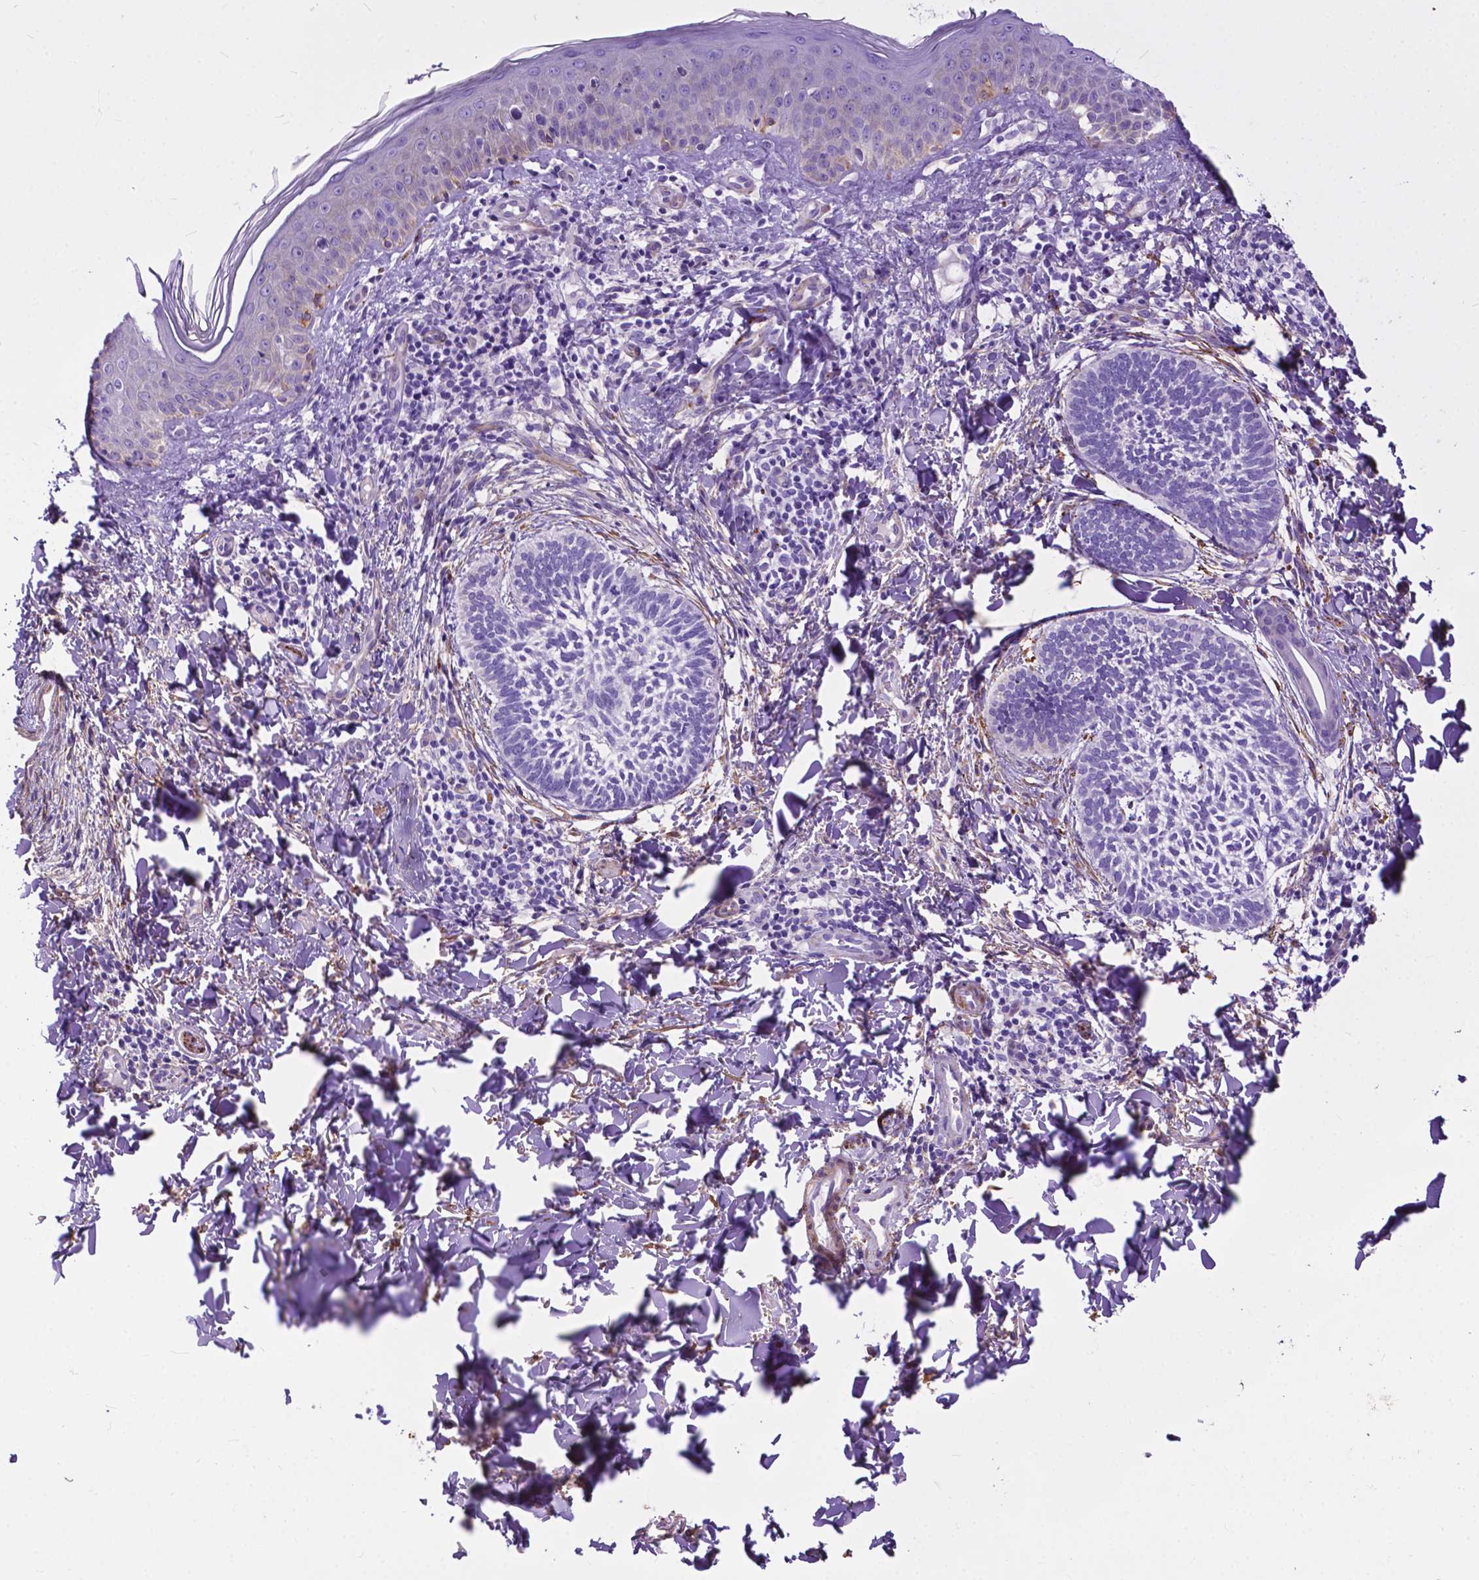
{"staining": {"intensity": "negative", "quantity": "none", "location": "none"}, "tissue": "skin cancer", "cell_type": "Tumor cells", "image_type": "cancer", "snomed": [{"axis": "morphology", "description": "Normal tissue, NOS"}, {"axis": "morphology", "description": "Basal cell carcinoma"}, {"axis": "topography", "description": "Skin"}], "caption": "Tumor cells show no significant protein positivity in skin basal cell carcinoma.", "gene": "PCDHA12", "patient": {"sex": "male", "age": 46}}